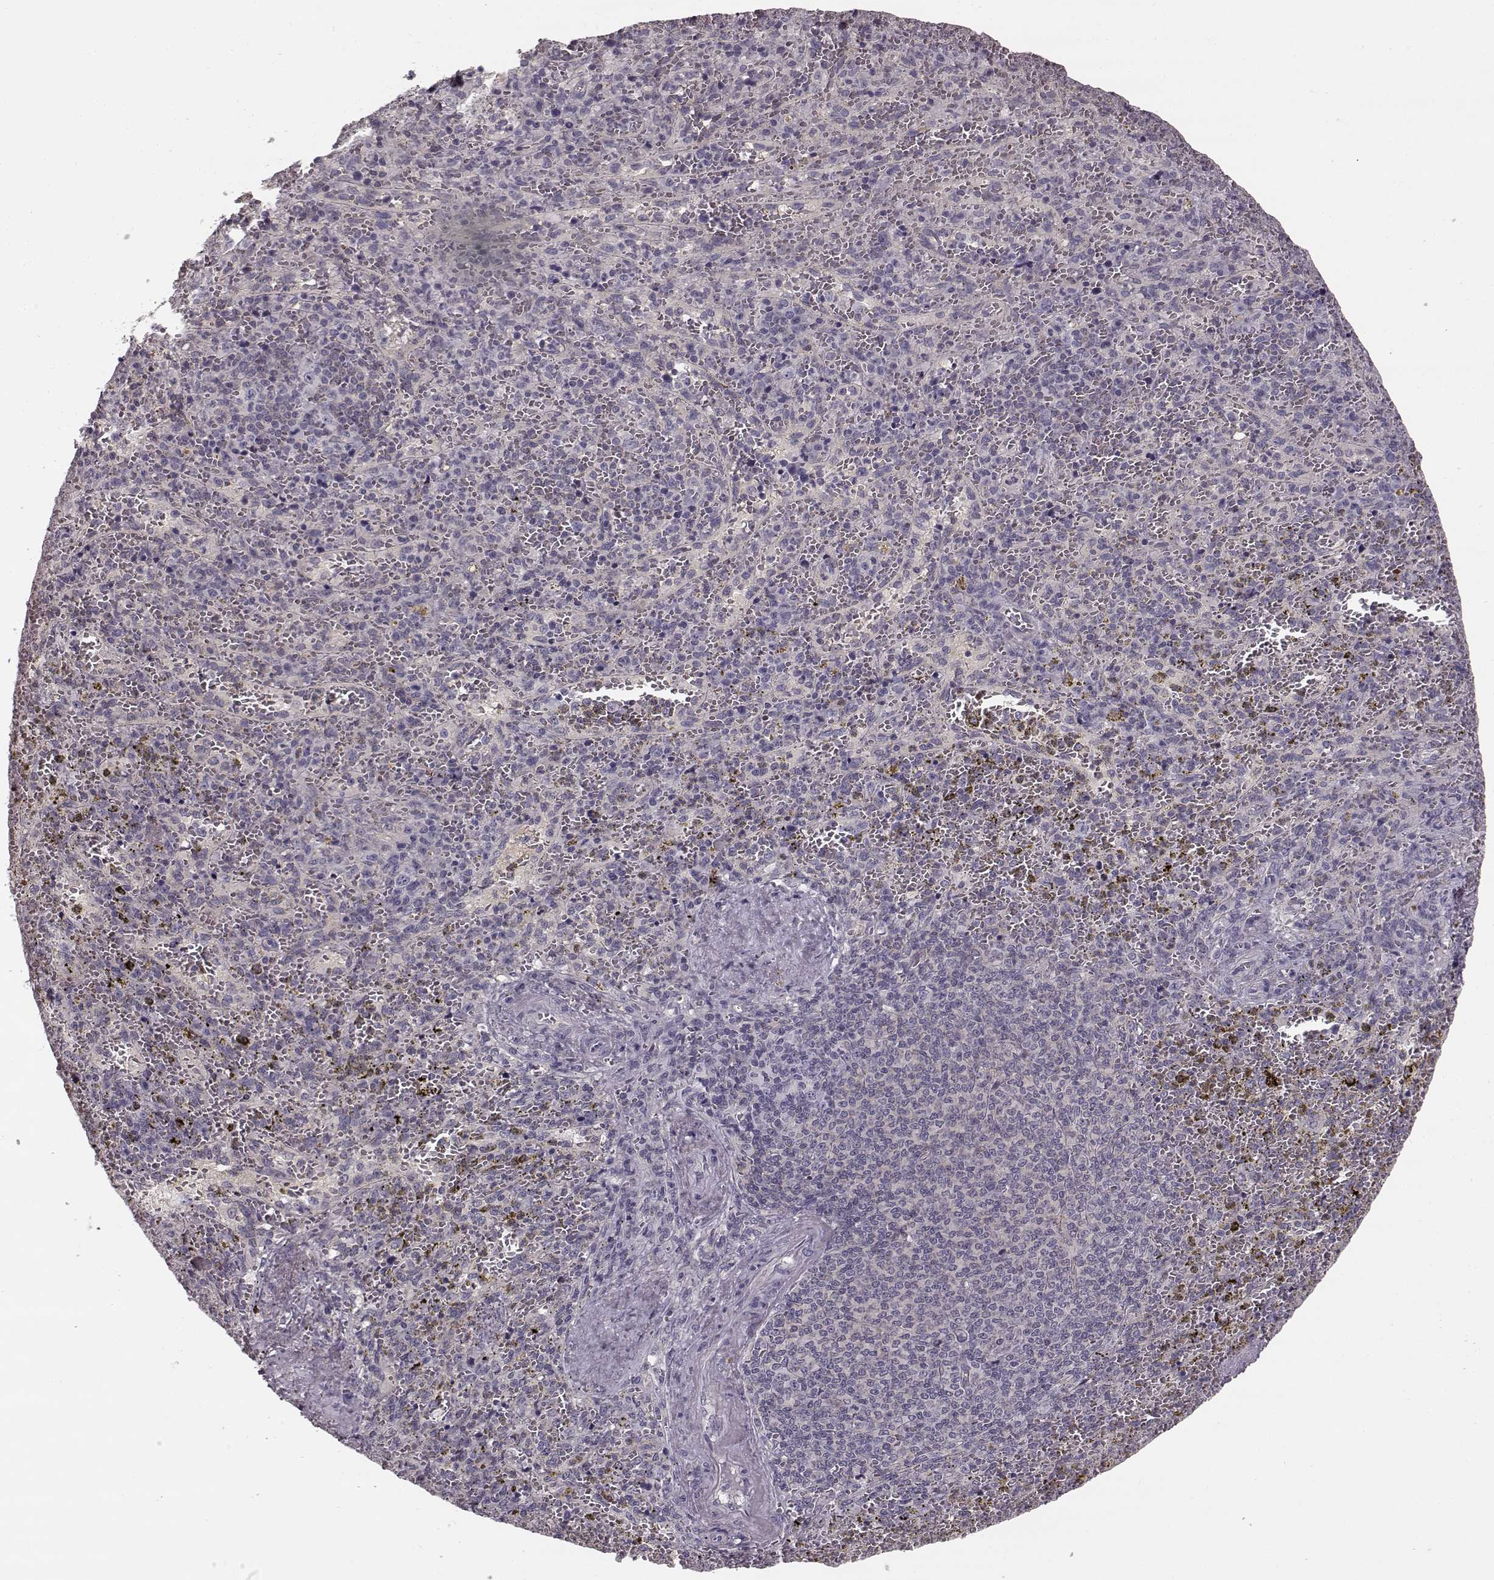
{"staining": {"intensity": "negative", "quantity": "none", "location": "none"}, "tissue": "spleen", "cell_type": "Cells in red pulp", "image_type": "normal", "snomed": [{"axis": "morphology", "description": "Normal tissue, NOS"}, {"axis": "topography", "description": "Spleen"}], "caption": "IHC histopathology image of unremarkable spleen: spleen stained with DAB reveals no significant protein expression in cells in red pulp.", "gene": "PRKCE", "patient": {"sex": "female", "age": 50}}